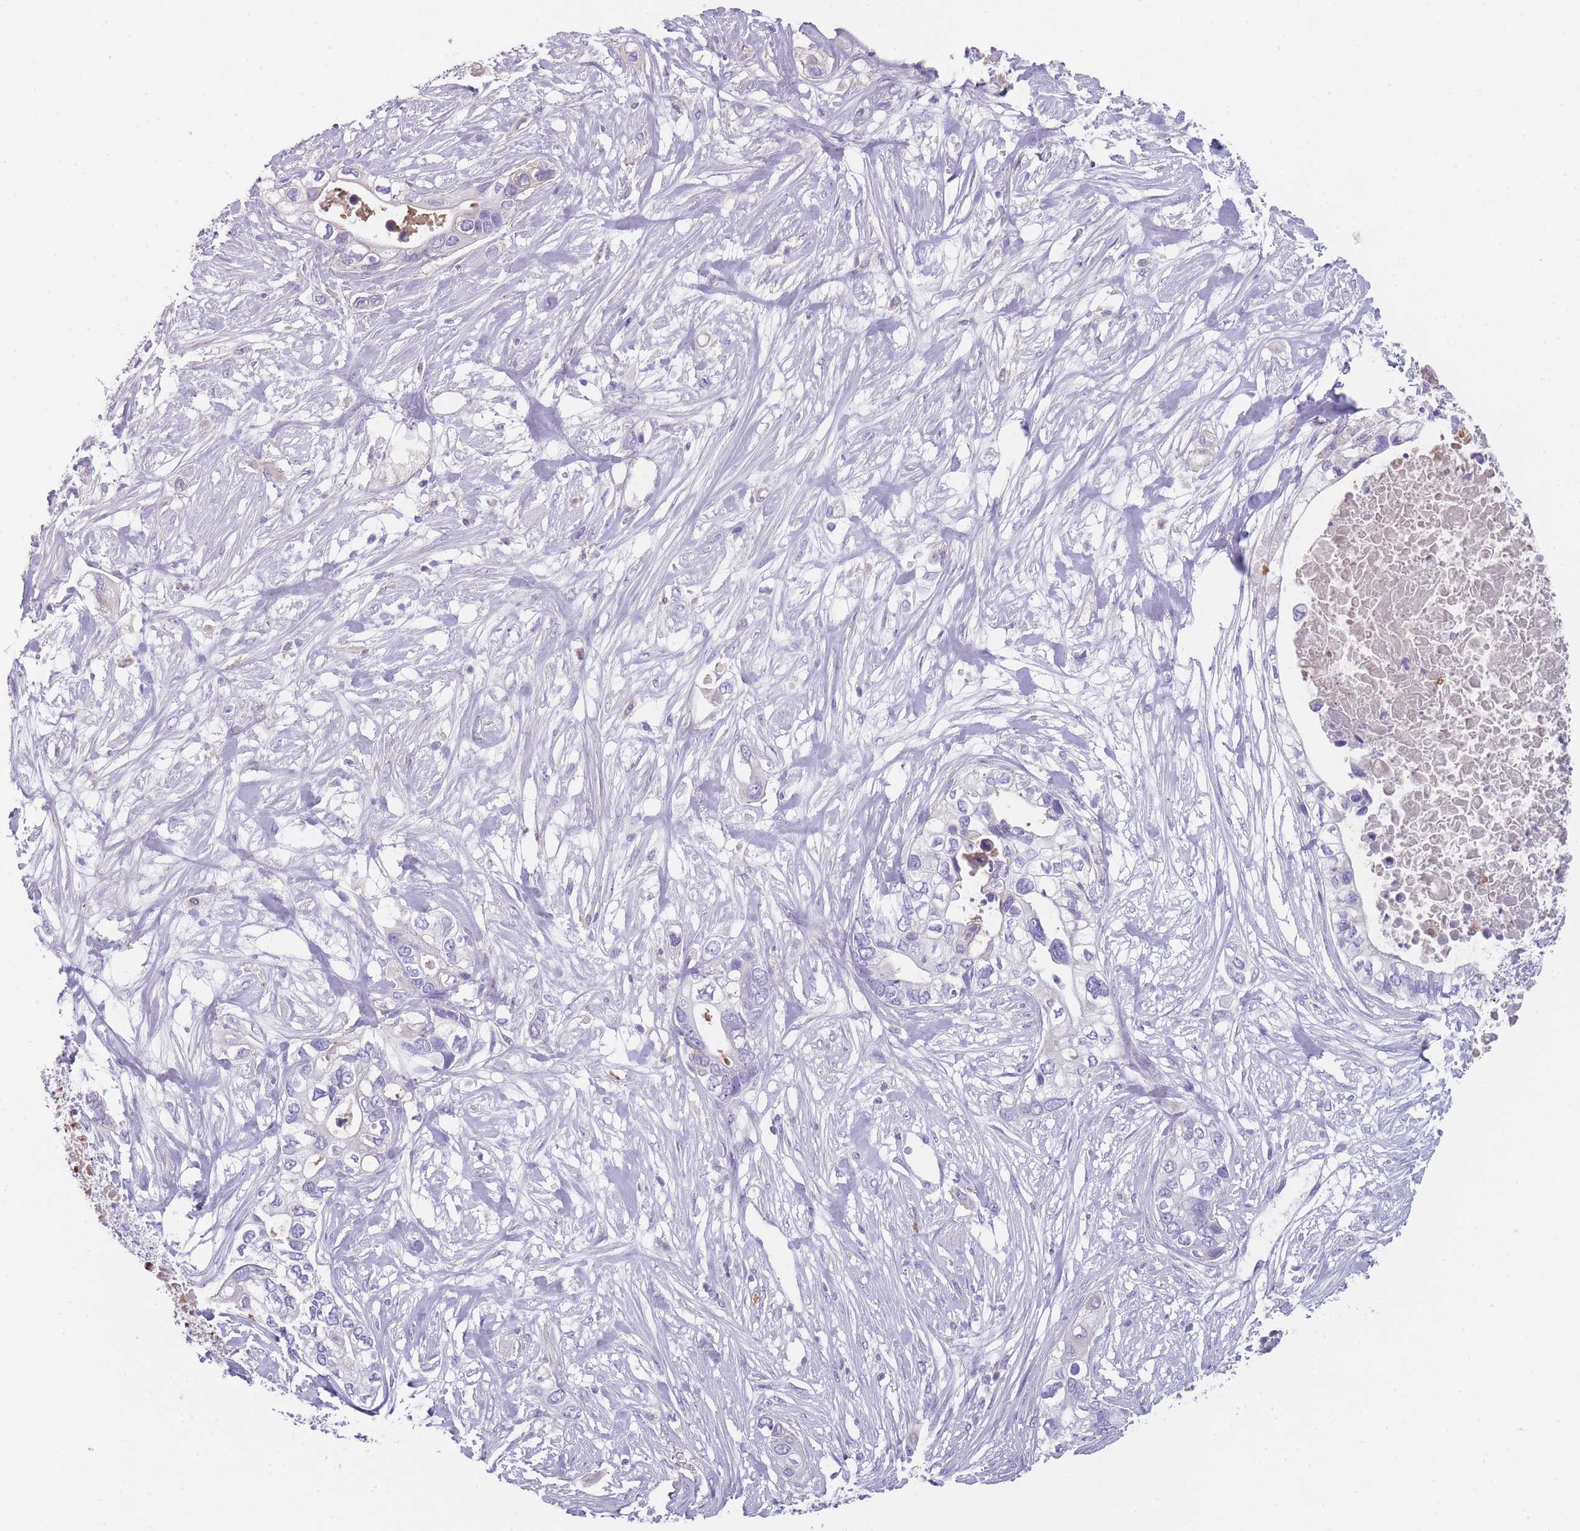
{"staining": {"intensity": "negative", "quantity": "none", "location": "none"}, "tissue": "pancreatic cancer", "cell_type": "Tumor cells", "image_type": "cancer", "snomed": [{"axis": "morphology", "description": "Adenocarcinoma, NOS"}, {"axis": "topography", "description": "Pancreas"}], "caption": "Immunohistochemistry image of neoplastic tissue: pancreatic cancer (adenocarcinoma) stained with DAB (3,3'-diaminobenzidine) reveals no significant protein expression in tumor cells.", "gene": "CR1L", "patient": {"sex": "female", "age": 63}}